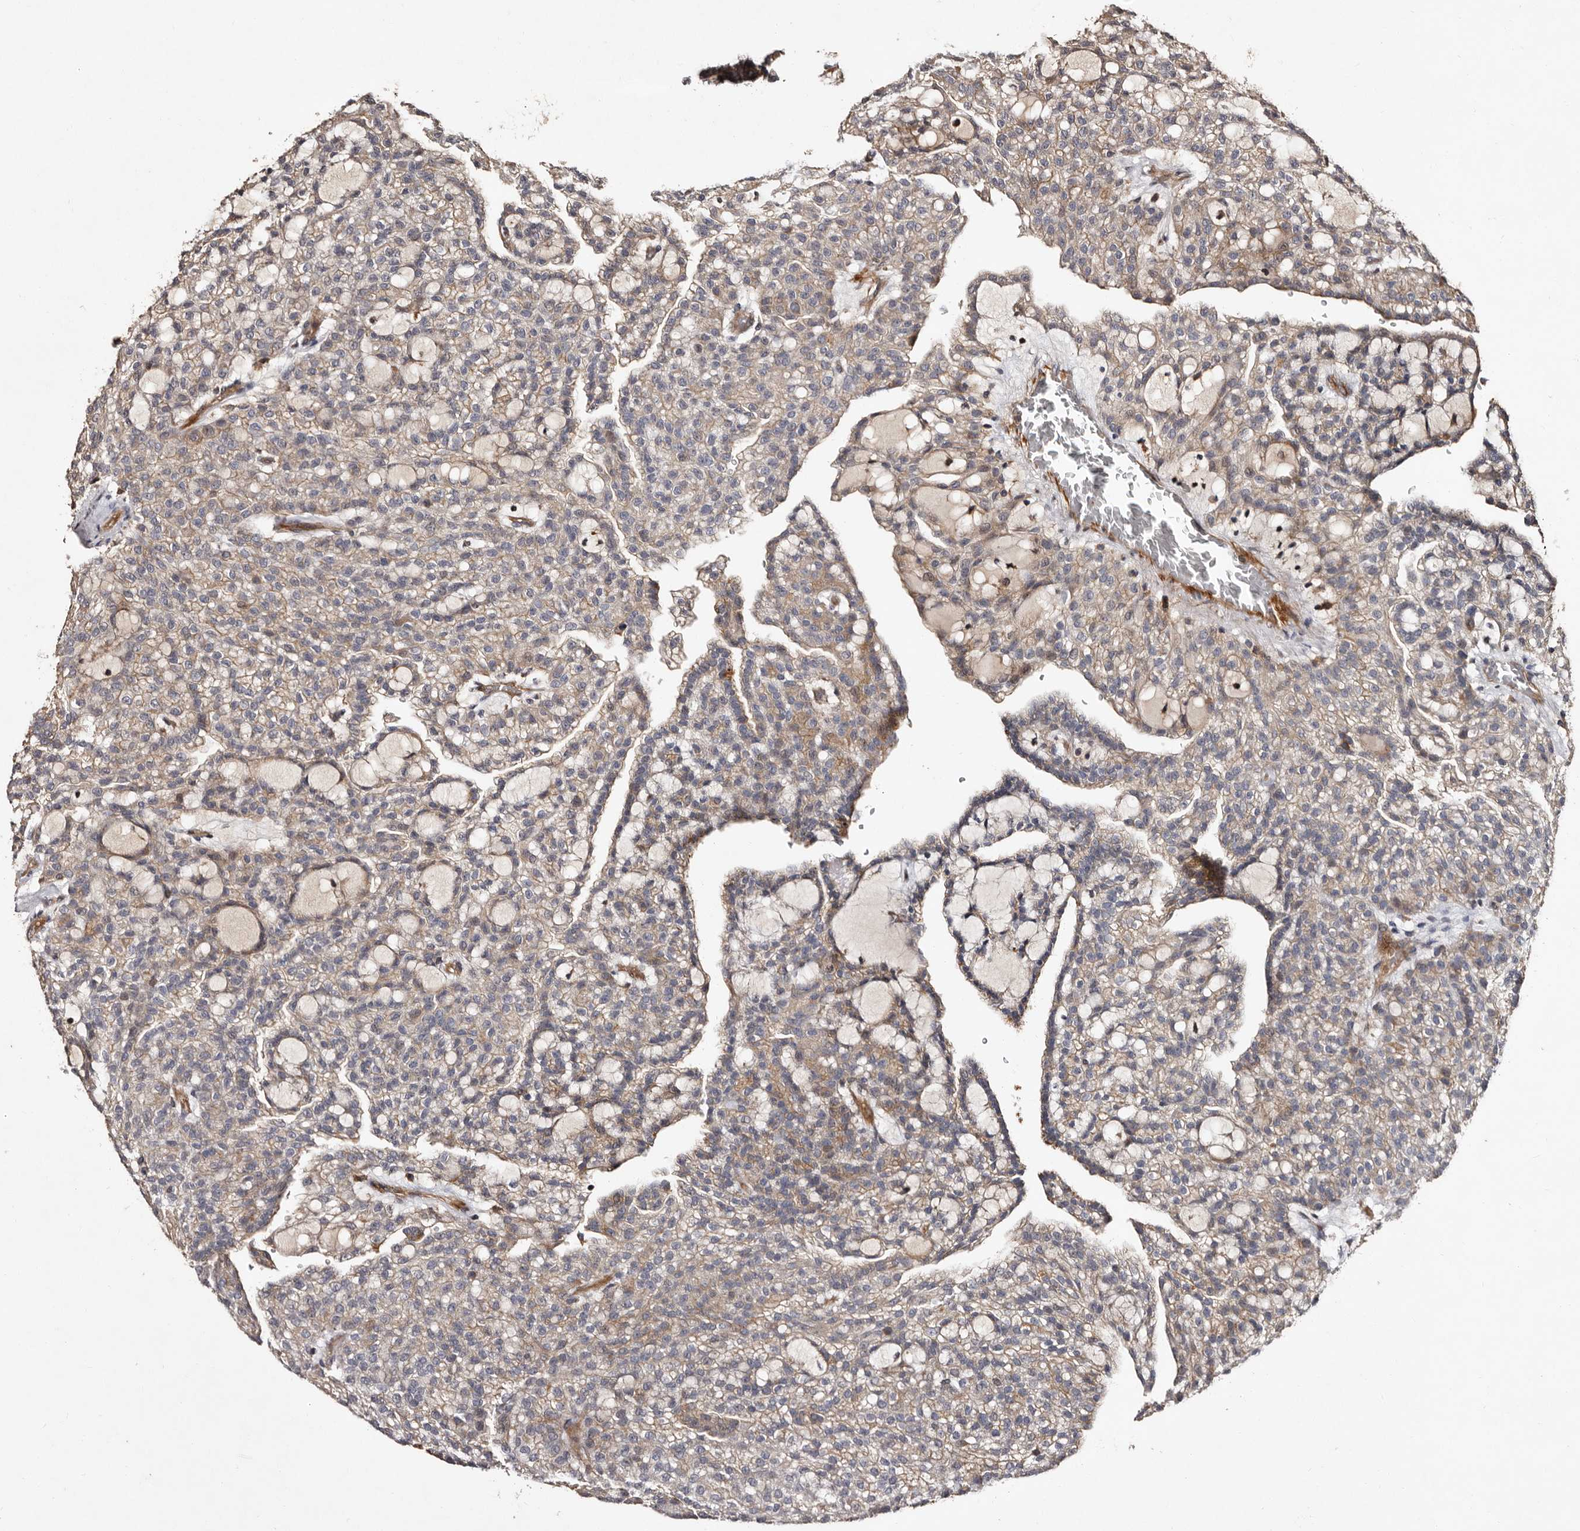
{"staining": {"intensity": "weak", "quantity": "<25%", "location": "cytoplasmic/membranous"}, "tissue": "renal cancer", "cell_type": "Tumor cells", "image_type": "cancer", "snomed": [{"axis": "morphology", "description": "Adenocarcinoma, NOS"}, {"axis": "topography", "description": "Kidney"}], "caption": "IHC of human renal cancer exhibits no positivity in tumor cells. Nuclei are stained in blue.", "gene": "PRKD3", "patient": {"sex": "male", "age": 63}}